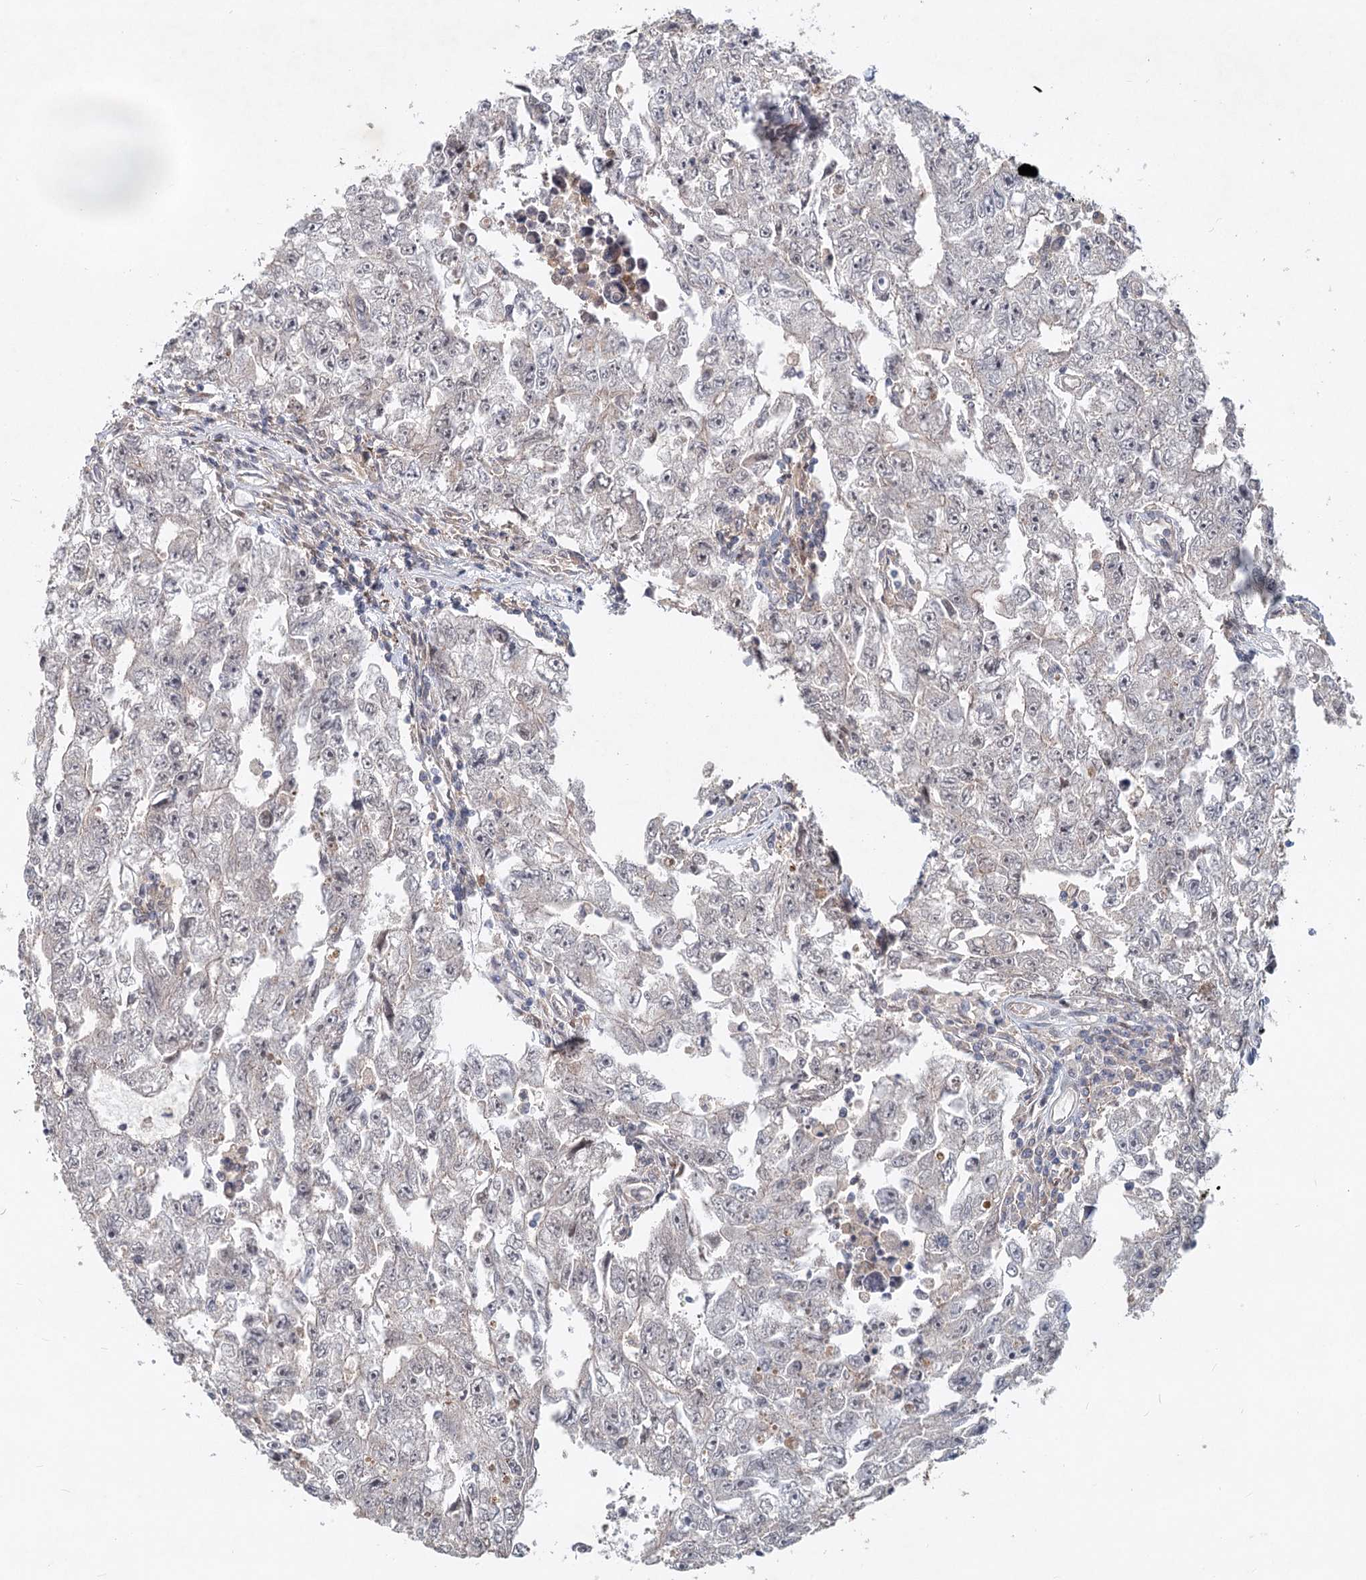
{"staining": {"intensity": "negative", "quantity": "none", "location": "none"}, "tissue": "testis cancer", "cell_type": "Tumor cells", "image_type": "cancer", "snomed": [{"axis": "morphology", "description": "Carcinoma, Embryonal, NOS"}, {"axis": "topography", "description": "Testis"}], "caption": "An immunohistochemistry (IHC) photomicrograph of testis cancer (embryonal carcinoma) is shown. There is no staining in tumor cells of testis cancer (embryonal carcinoma). (DAB (3,3'-diaminobenzidine) immunohistochemistry visualized using brightfield microscopy, high magnification).", "gene": "AP3B1", "patient": {"sex": "male", "age": 17}}